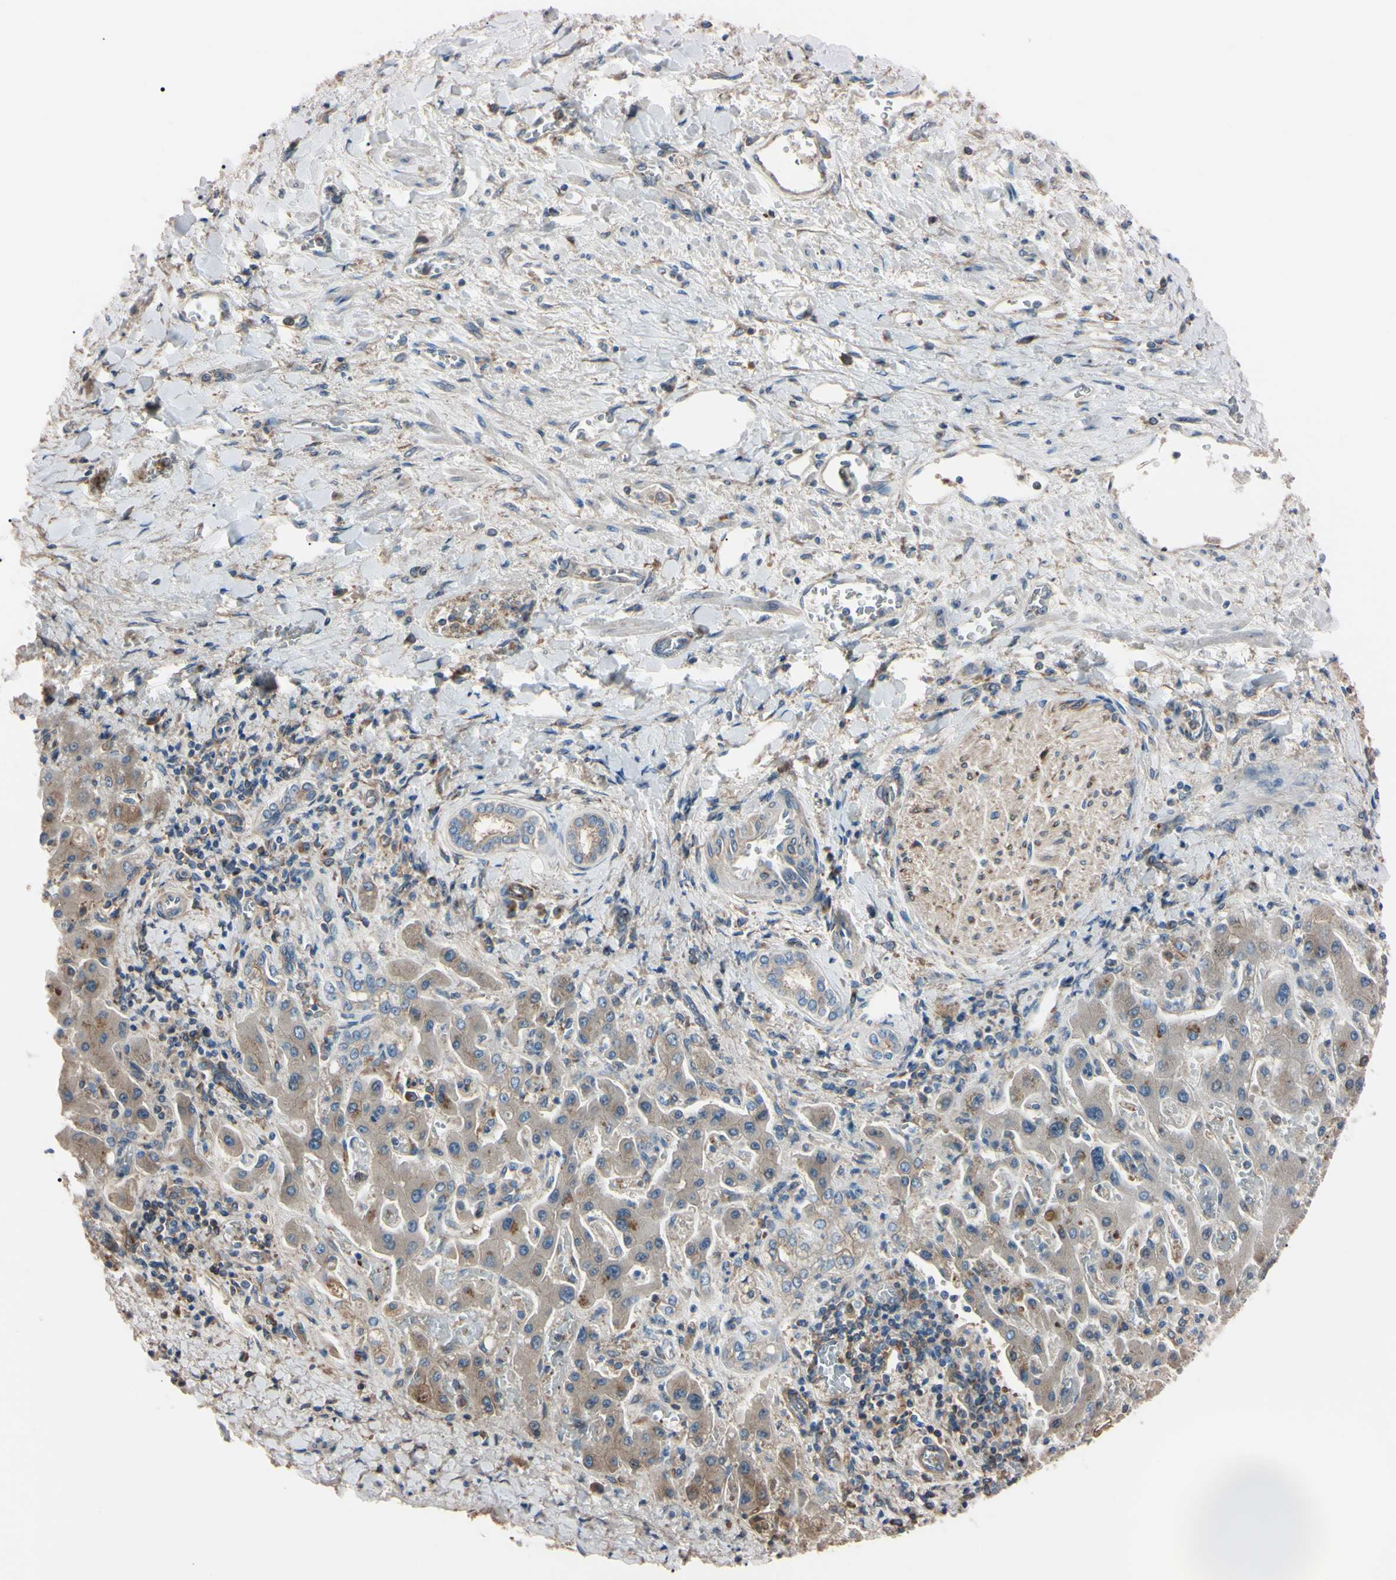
{"staining": {"intensity": "weak", "quantity": ">75%", "location": "cytoplasmic/membranous"}, "tissue": "liver cancer", "cell_type": "Tumor cells", "image_type": "cancer", "snomed": [{"axis": "morphology", "description": "Cholangiocarcinoma"}, {"axis": "topography", "description": "Liver"}], "caption": "Liver cancer (cholangiocarcinoma) stained with DAB (3,3'-diaminobenzidine) immunohistochemistry exhibits low levels of weak cytoplasmic/membranous expression in approximately >75% of tumor cells. (Stains: DAB (3,3'-diaminobenzidine) in brown, nuclei in blue, Microscopy: brightfield microscopy at high magnification).", "gene": "PRKACA", "patient": {"sex": "male", "age": 50}}